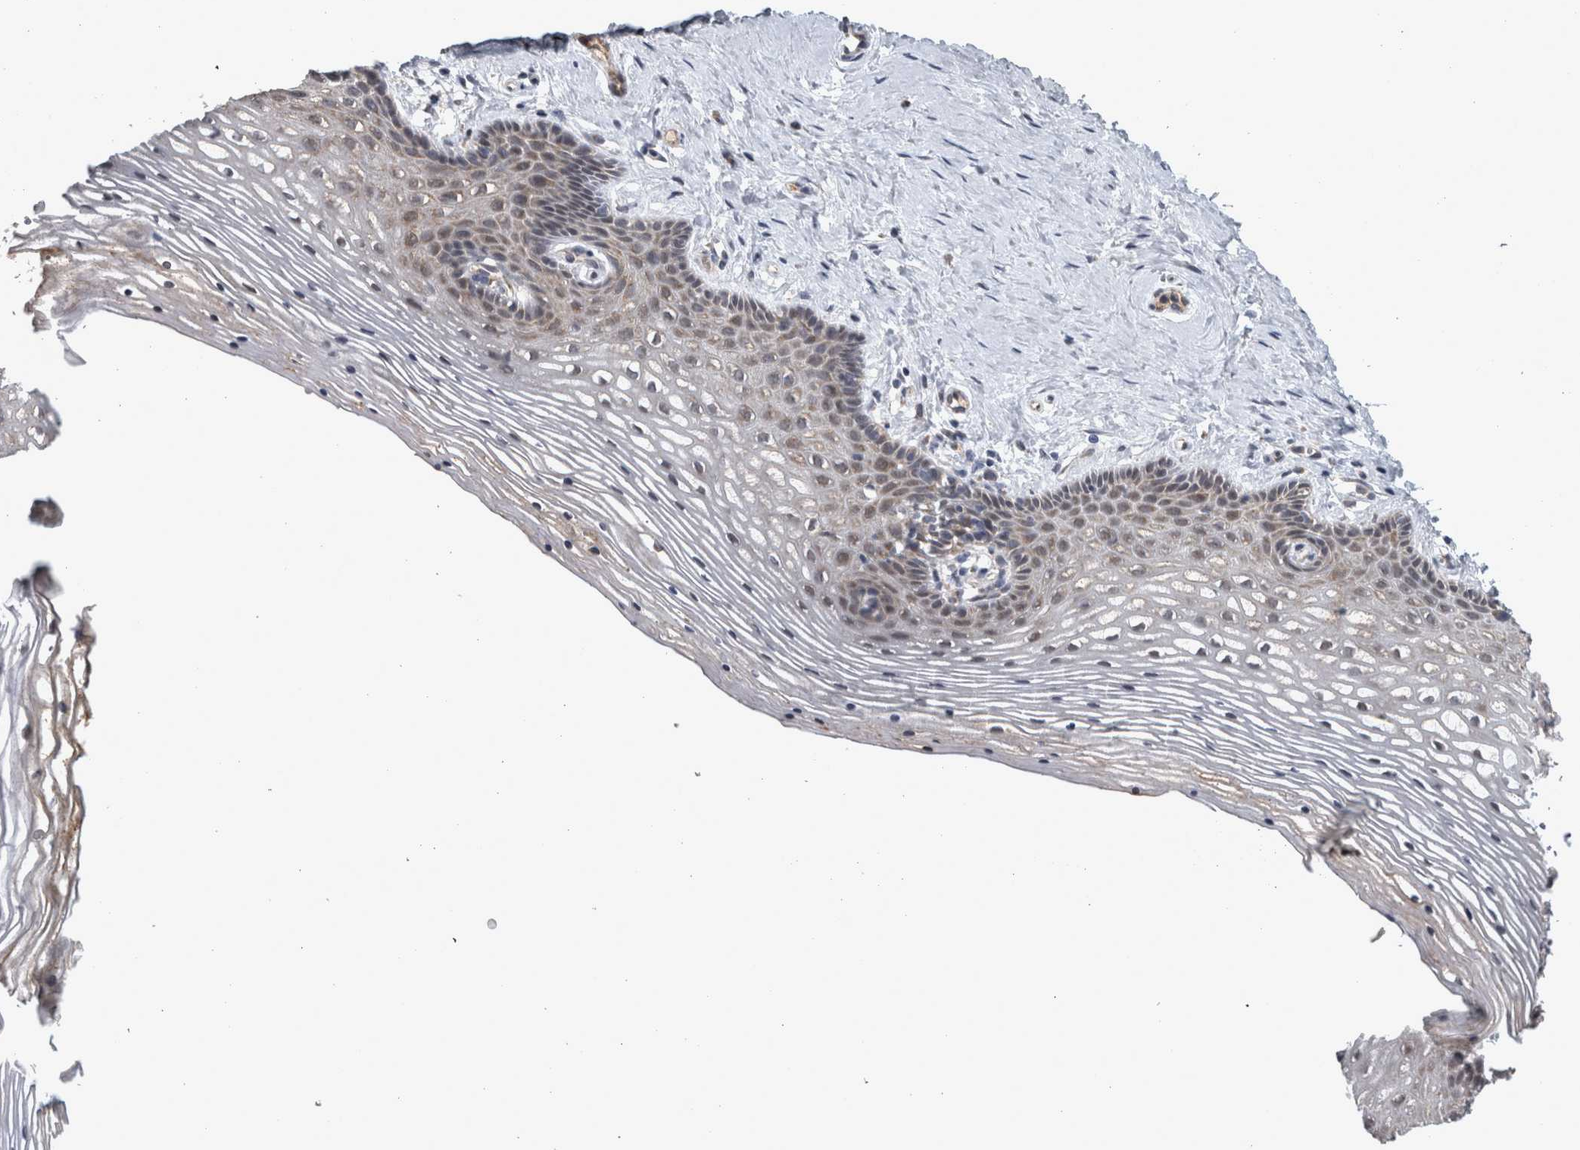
{"staining": {"intensity": "weak", "quantity": "<25%", "location": "cytoplasmic/membranous"}, "tissue": "vagina", "cell_type": "Squamous epithelial cells", "image_type": "normal", "snomed": [{"axis": "morphology", "description": "Normal tissue, NOS"}, {"axis": "topography", "description": "Vagina"}], "caption": "This is a image of immunohistochemistry (IHC) staining of benign vagina, which shows no expression in squamous epithelial cells.", "gene": "DBT", "patient": {"sex": "female", "age": 32}}